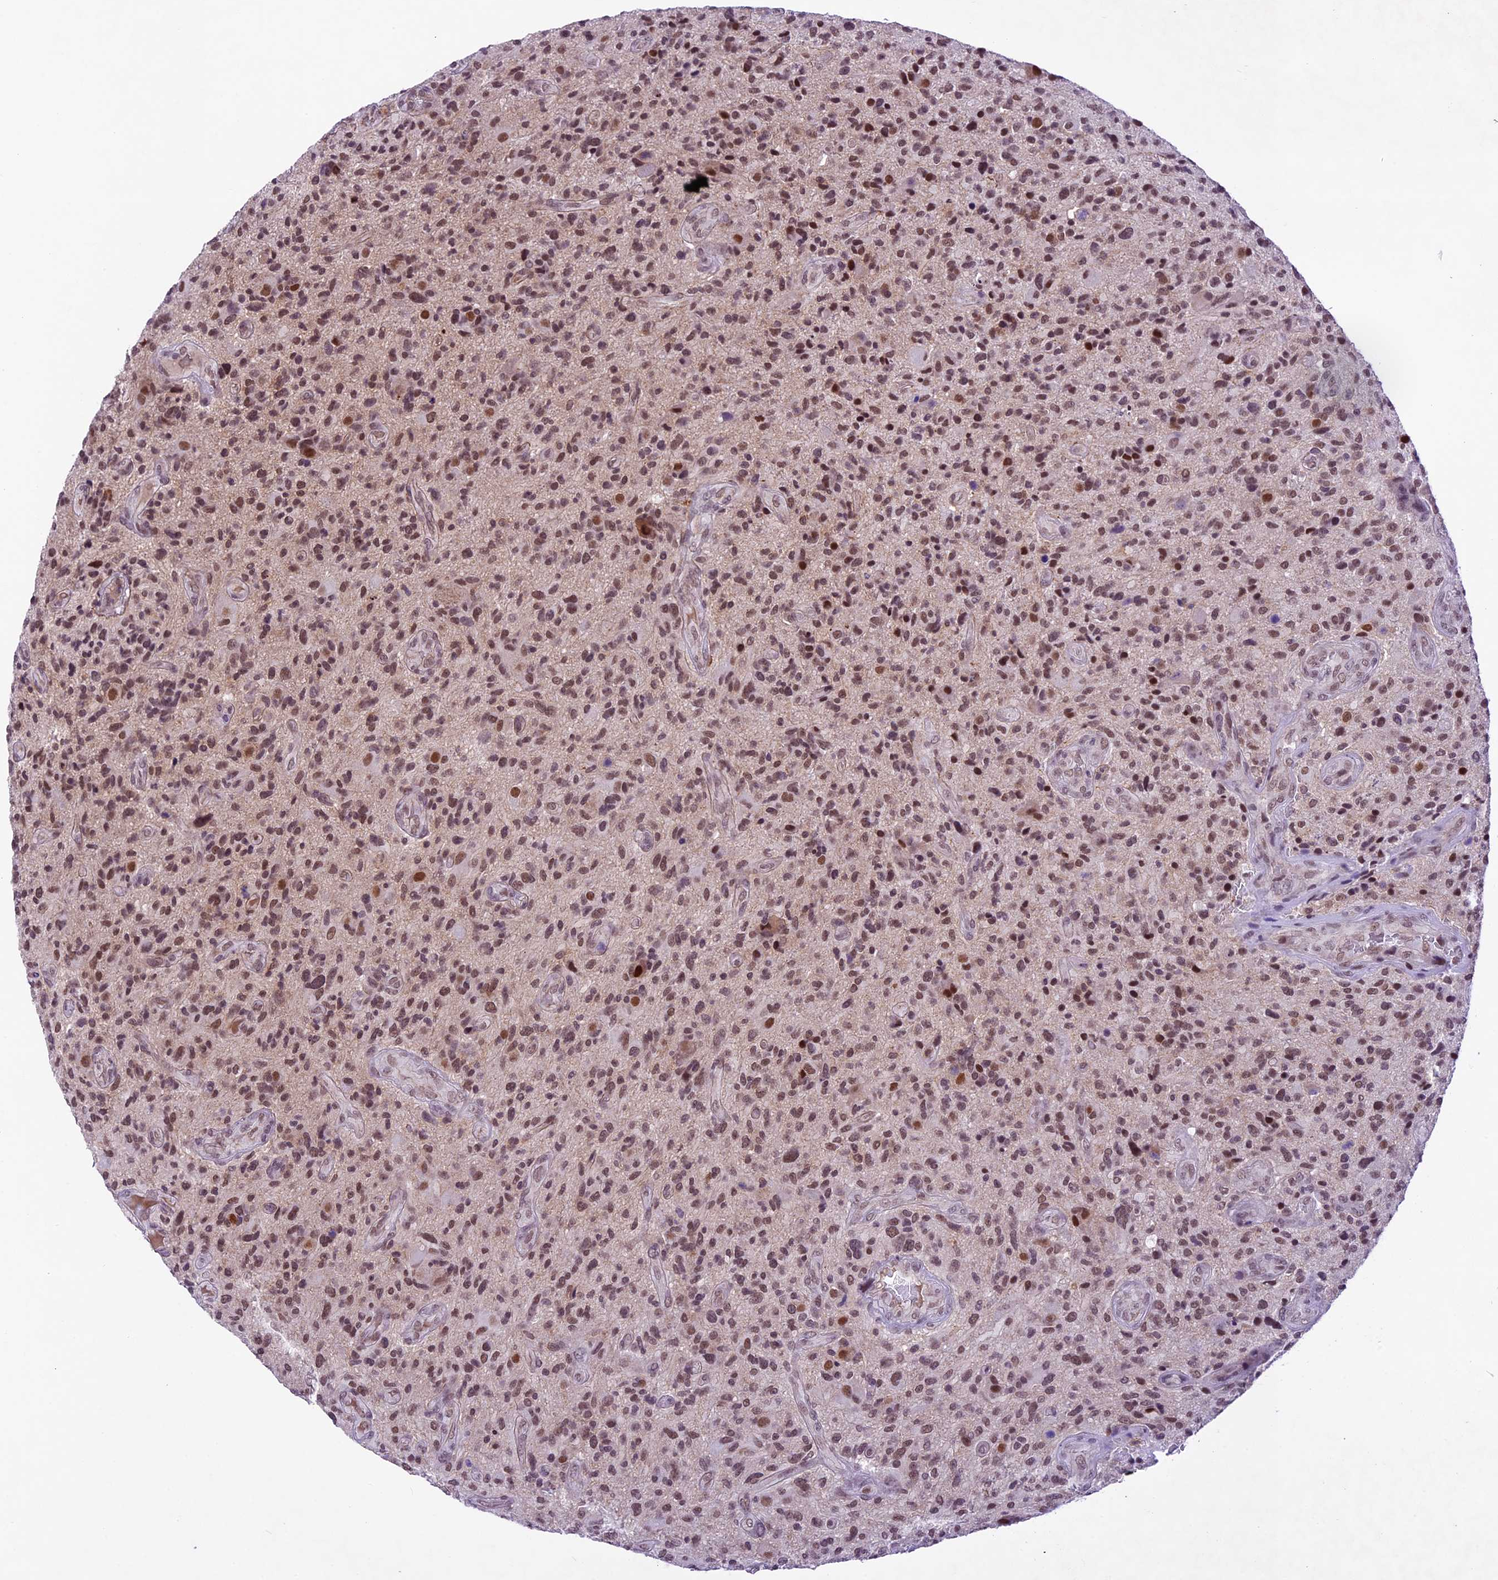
{"staining": {"intensity": "moderate", "quantity": ">75%", "location": "nuclear"}, "tissue": "glioma", "cell_type": "Tumor cells", "image_type": "cancer", "snomed": [{"axis": "morphology", "description": "Glioma, malignant, High grade"}, {"axis": "topography", "description": "Brain"}], "caption": "An IHC image of tumor tissue is shown. Protein staining in brown highlights moderate nuclear positivity in malignant glioma (high-grade) within tumor cells. Ihc stains the protein in brown and the nuclei are stained blue.", "gene": "SHKBP1", "patient": {"sex": "male", "age": 47}}